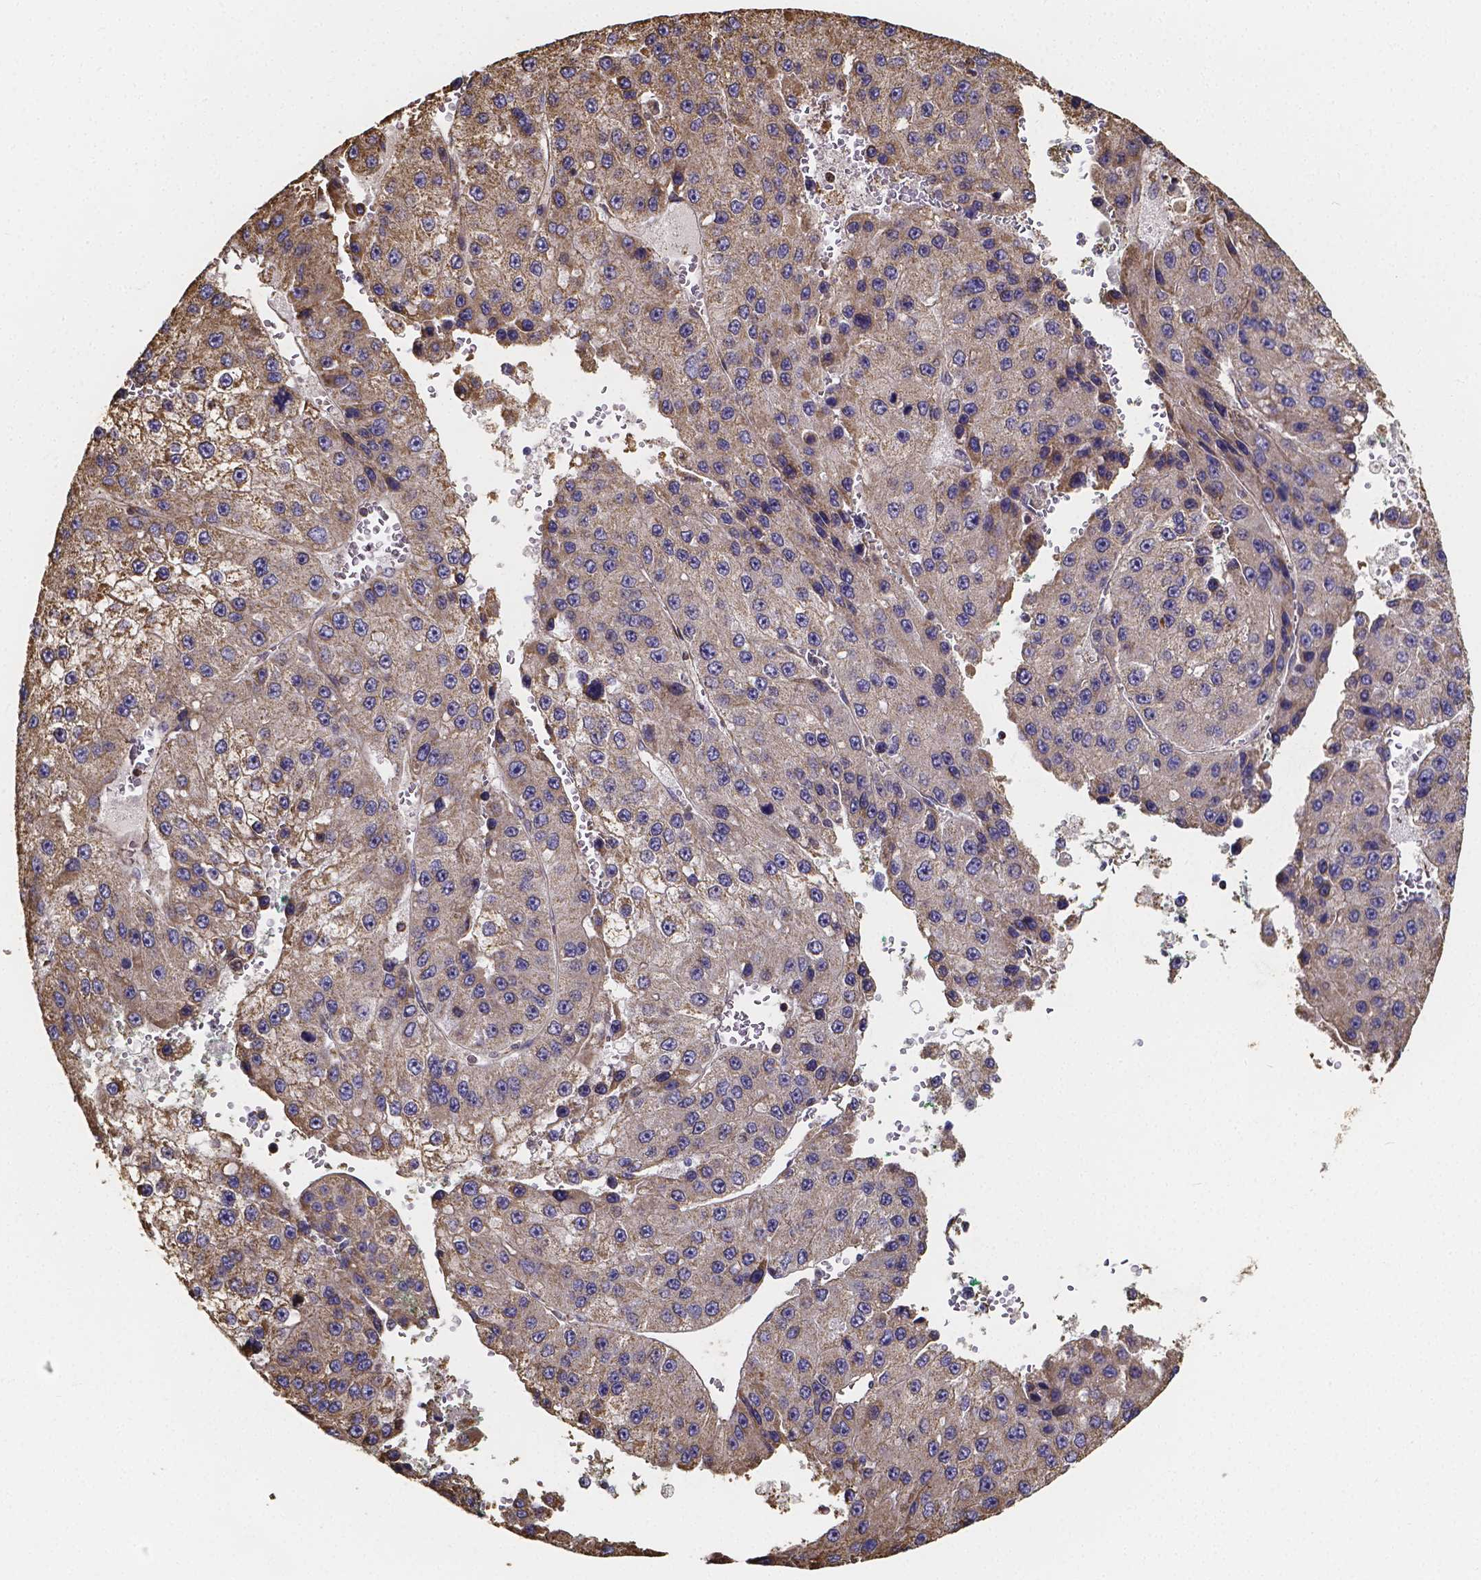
{"staining": {"intensity": "moderate", "quantity": ">75%", "location": "cytoplasmic/membranous"}, "tissue": "liver cancer", "cell_type": "Tumor cells", "image_type": "cancer", "snomed": [{"axis": "morphology", "description": "Carcinoma, Hepatocellular, NOS"}, {"axis": "topography", "description": "Liver"}], "caption": "Liver cancer (hepatocellular carcinoma) was stained to show a protein in brown. There is medium levels of moderate cytoplasmic/membranous positivity in approximately >75% of tumor cells. (IHC, brightfield microscopy, high magnification).", "gene": "SLC35D2", "patient": {"sex": "female", "age": 73}}